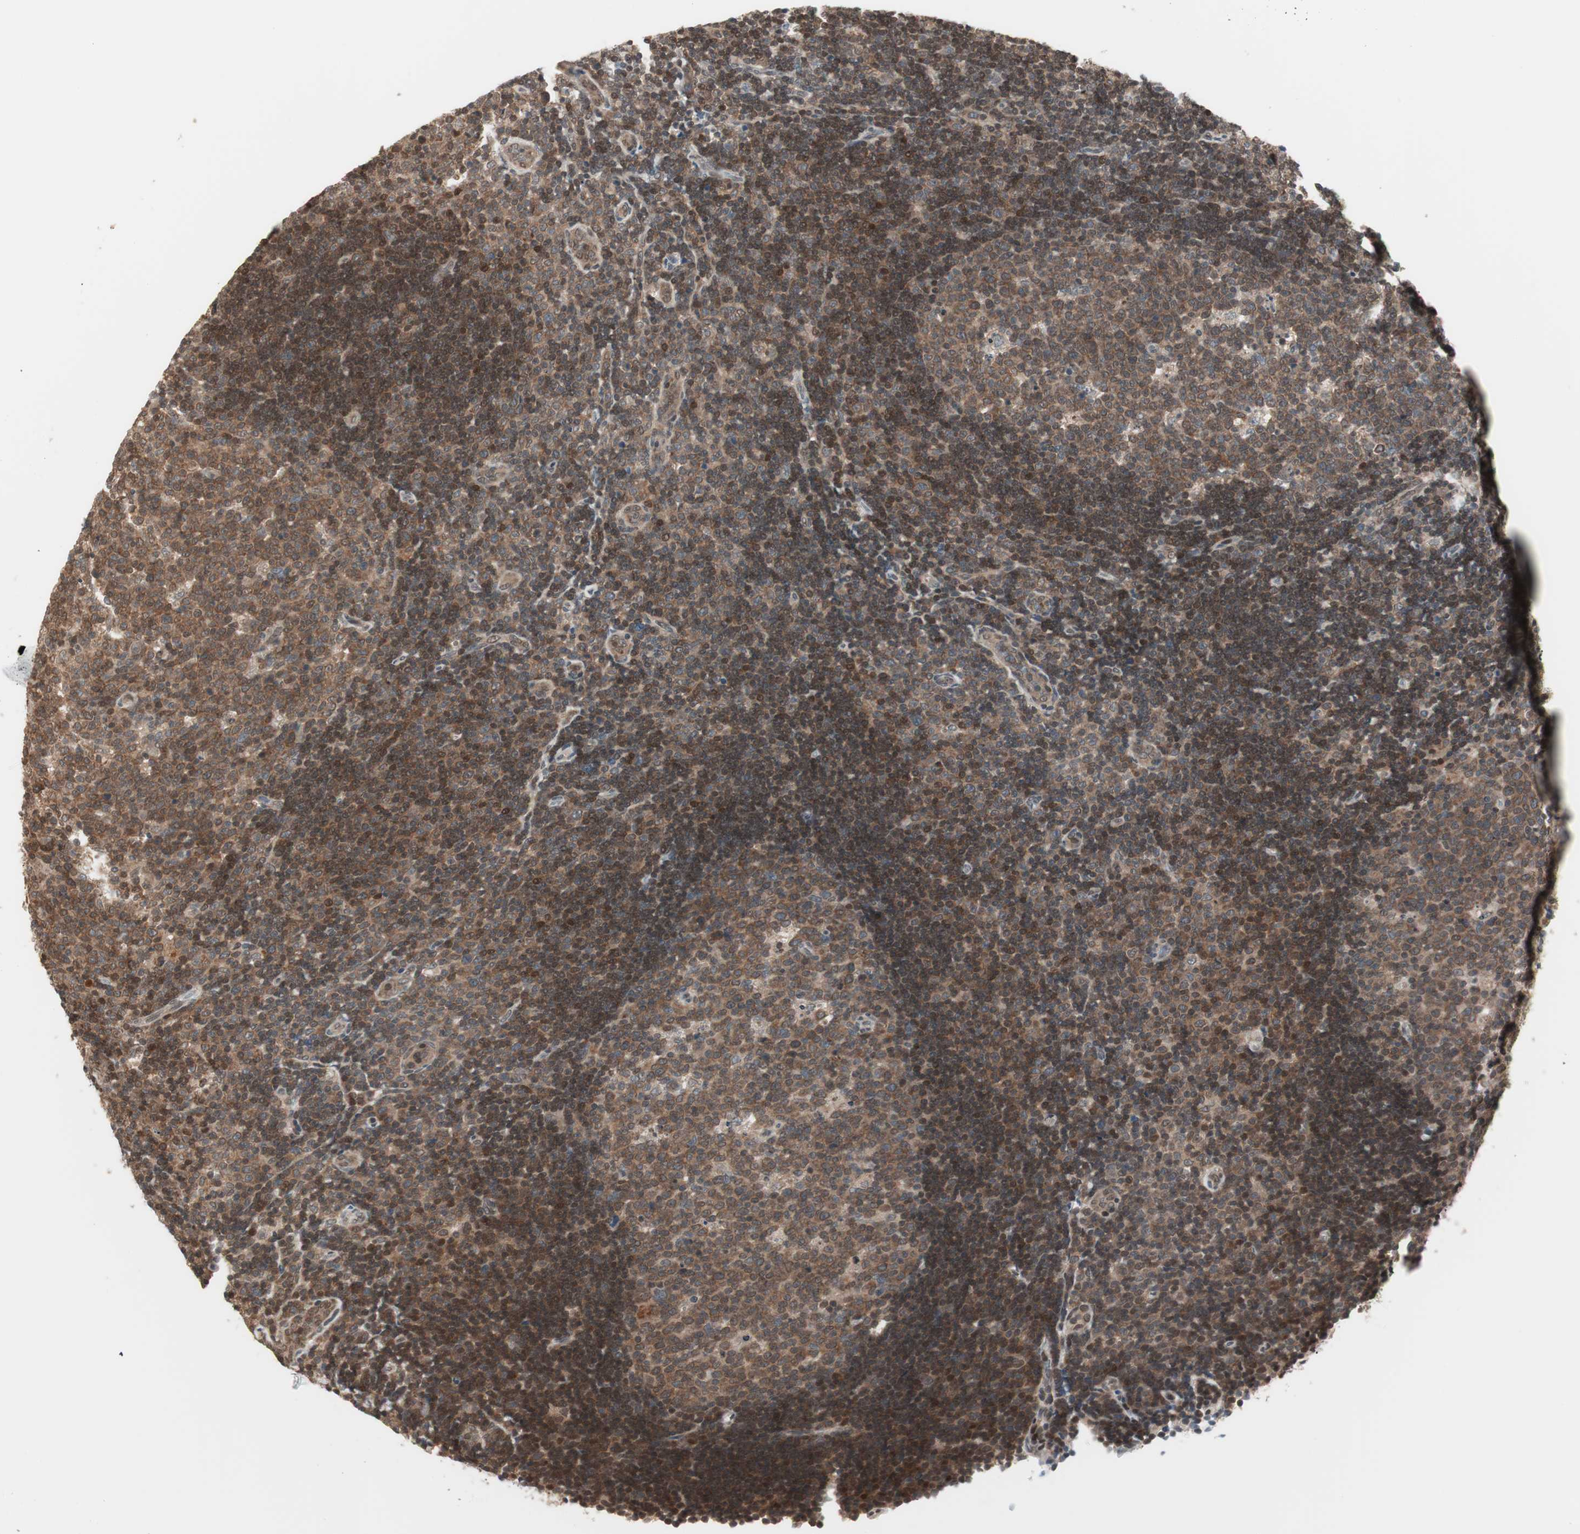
{"staining": {"intensity": "moderate", "quantity": ">75%", "location": "cytoplasmic/membranous"}, "tissue": "lymph node", "cell_type": "Germinal center cells", "image_type": "normal", "snomed": [{"axis": "morphology", "description": "Normal tissue, NOS"}, {"axis": "topography", "description": "Lymph node"}, {"axis": "topography", "description": "Salivary gland"}], "caption": "Immunohistochemistry (IHC) photomicrograph of normal human lymph node stained for a protein (brown), which shows medium levels of moderate cytoplasmic/membranous staining in about >75% of germinal center cells.", "gene": "UBE2I", "patient": {"sex": "male", "age": 8}}